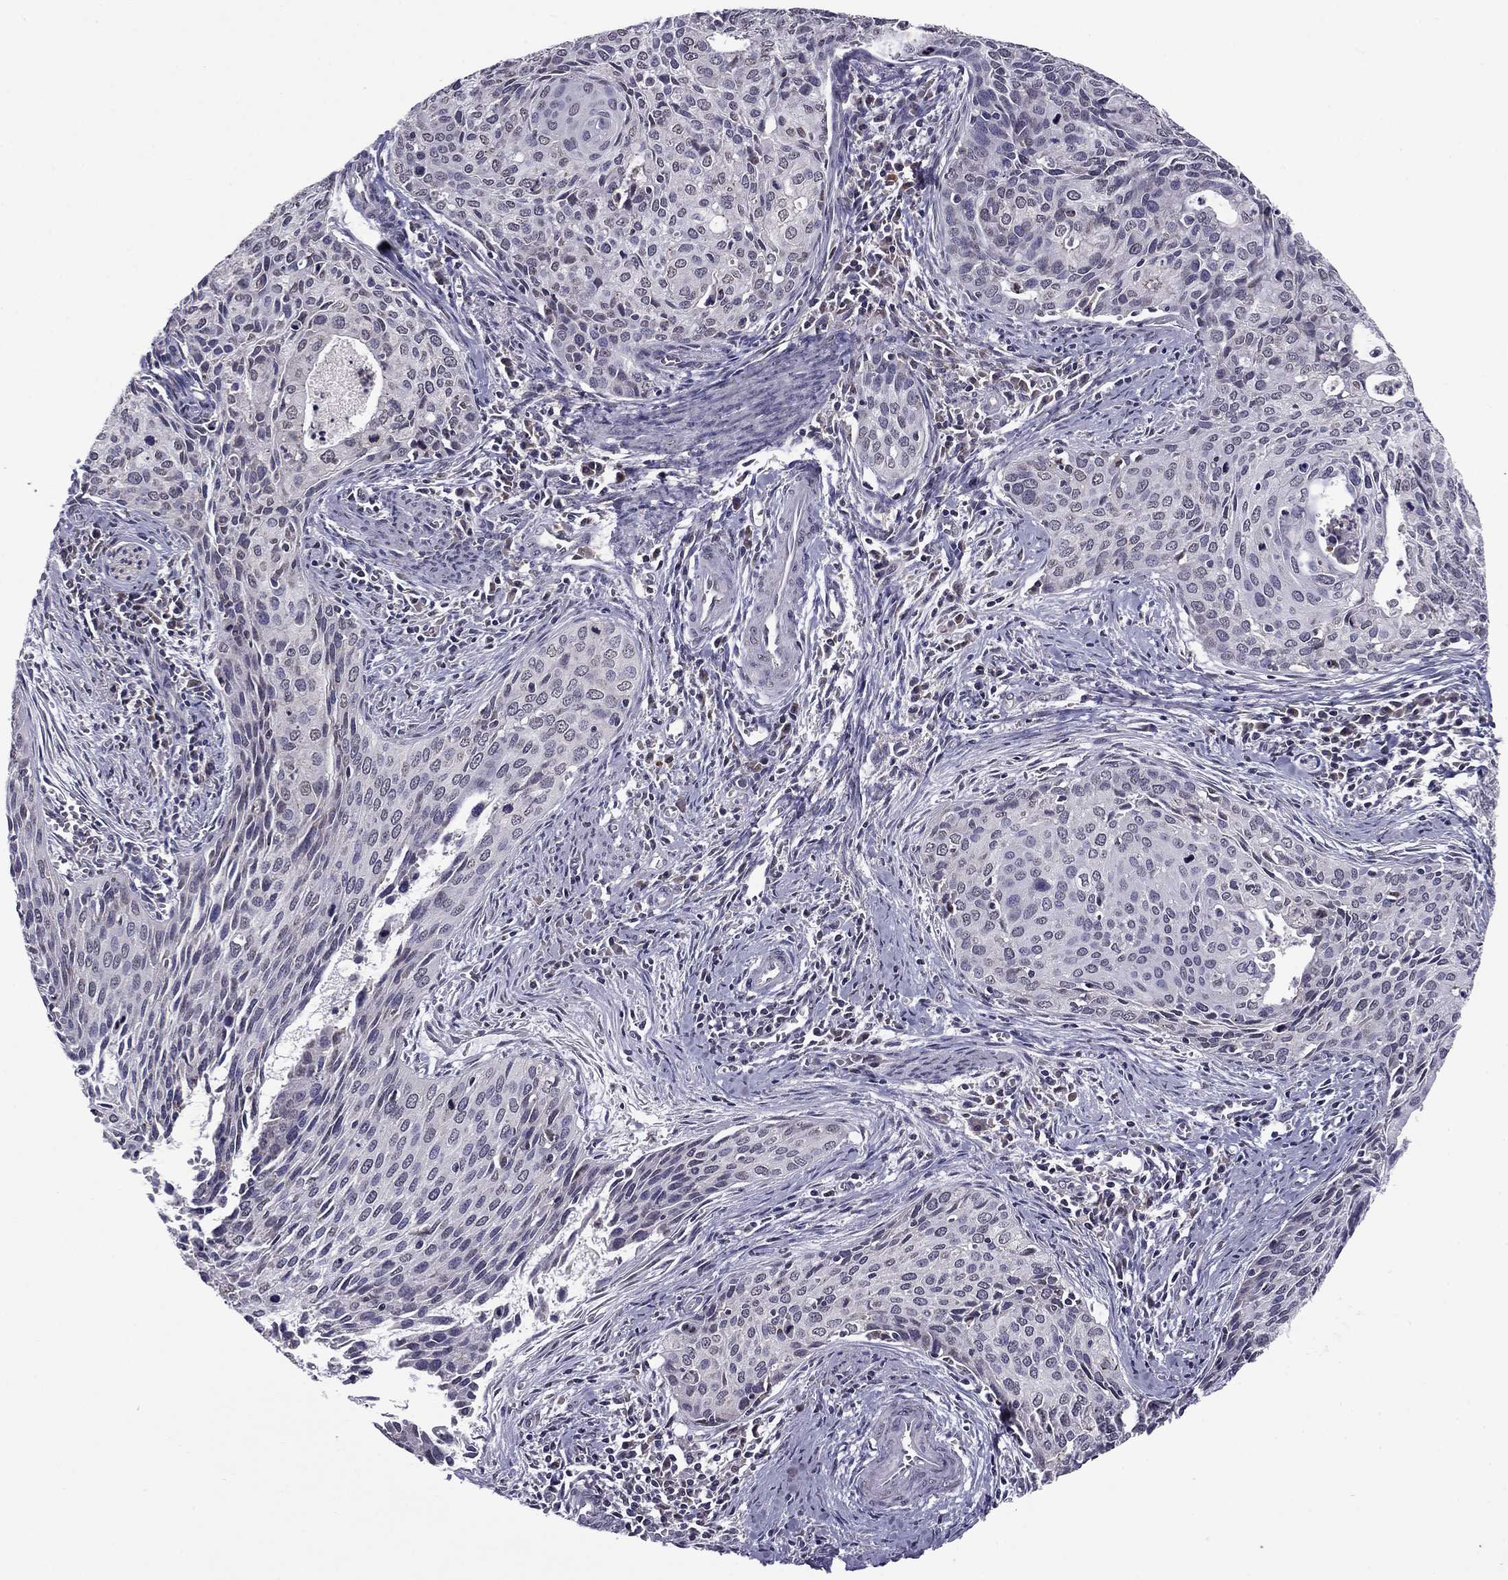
{"staining": {"intensity": "negative", "quantity": "none", "location": "none"}, "tissue": "cervical cancer", "cell_type": "Tumor cells", "image_type": "cancer", "snomed": [{"axis": "morphology", "description": "Squamous cell carcinoma, NOS"}, {"axis": "topography", "description": "Cervix"}], "caption": "Photomicrograph shows no significant protein positivity in tumor cells of cervical squamous cell carcinoma.", "gene": "HCN1", "patient": {"sex": "female", "age": 29}}